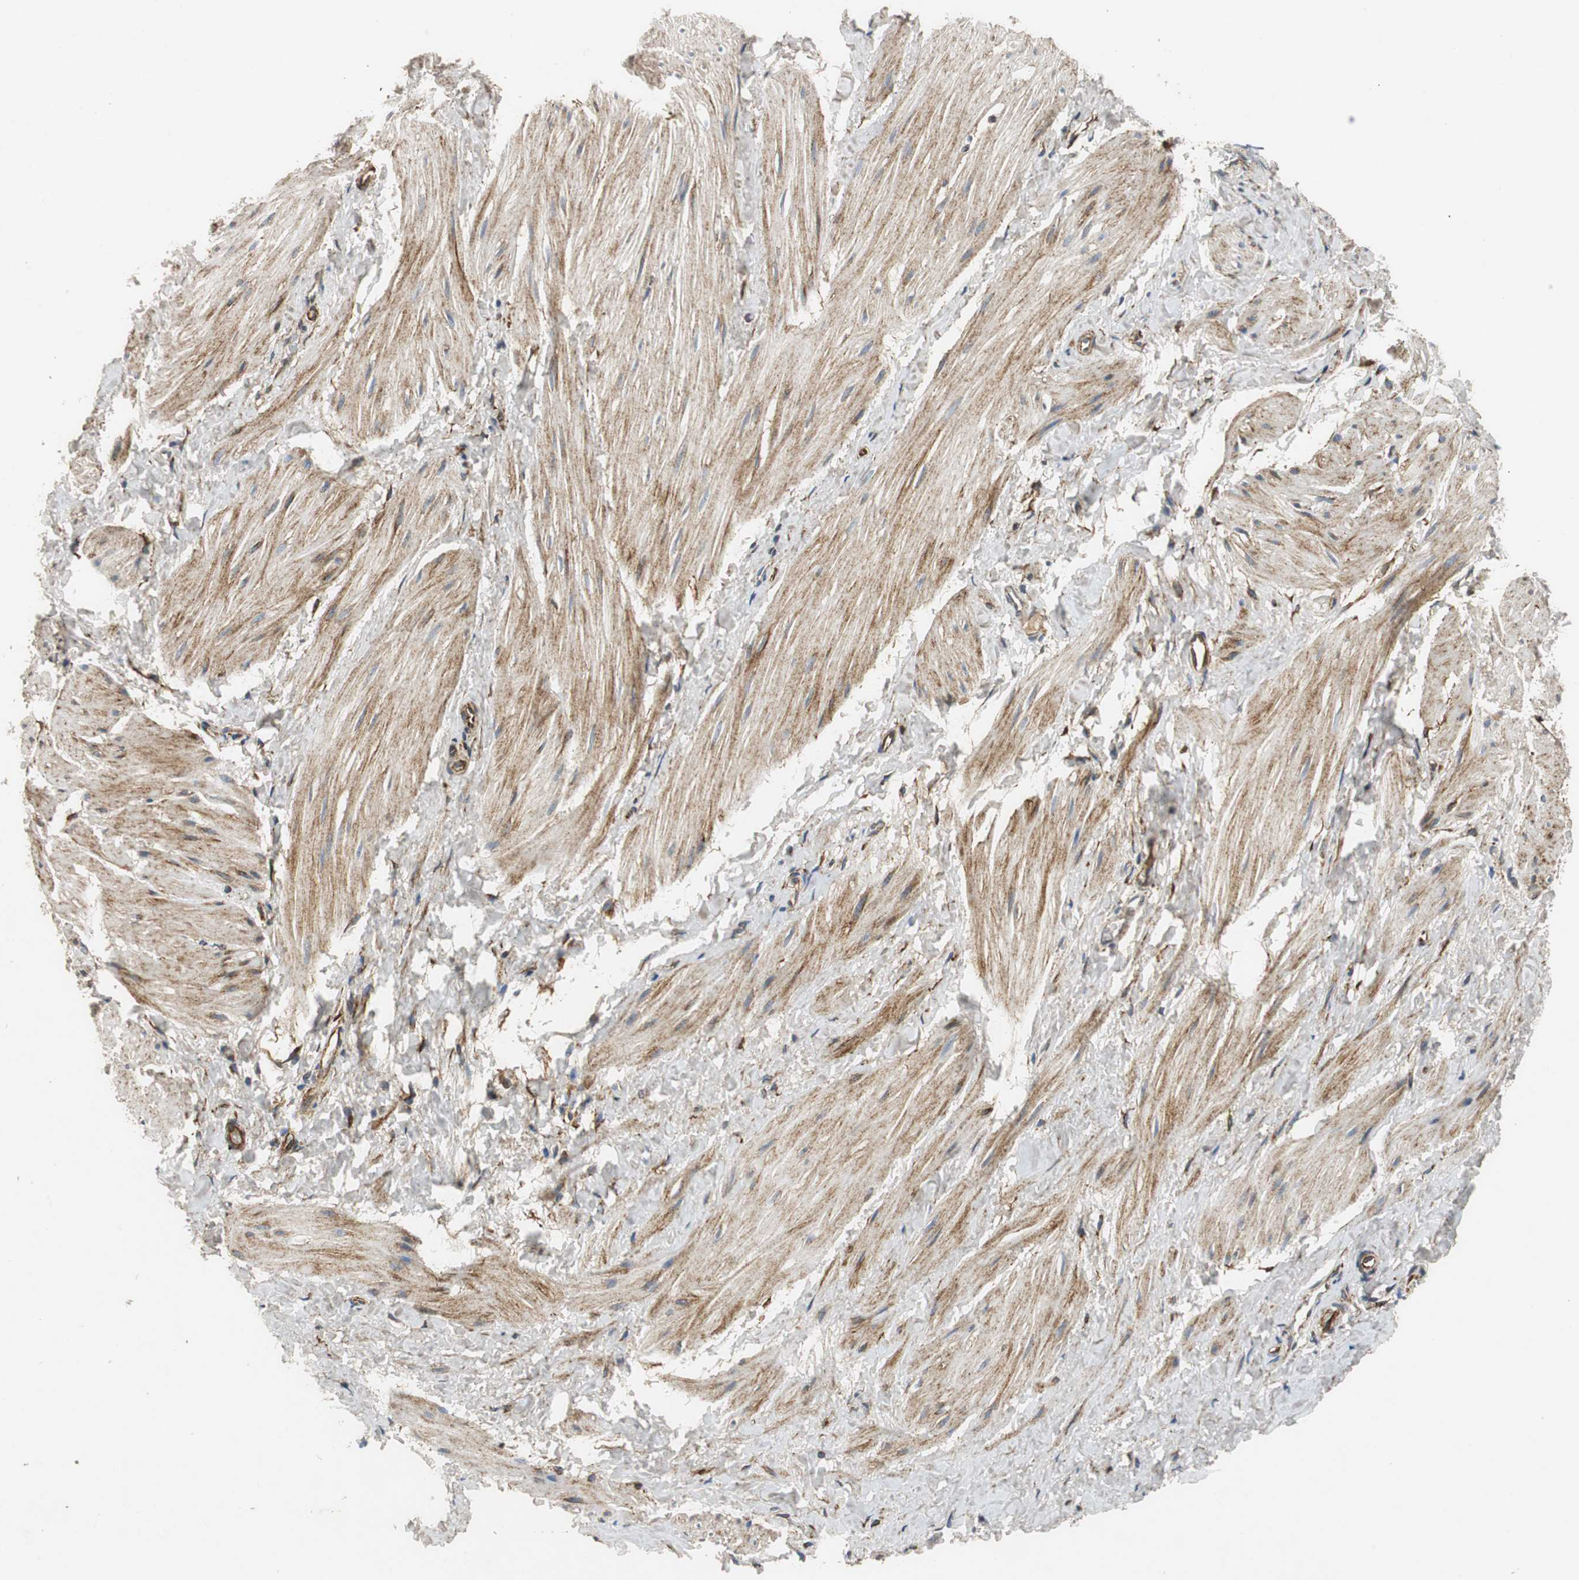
{"staining": {"intensity": "moderate", "quantity": ">75%", "location": "cytoplasmic/membranous"}, "tissue": "smooth muscle", "cell_type": "Smooth muscle cells", "image_type": "normal", "snomed": [{"axis": "morphology", "description": "Normal tissue, NOS"}, {"axis": "topography", "description": "Smooth muscle"}], "caption": "This is a photomicrograph of immunohistochemistry (IHC) staining of normal smooth muscle, which shows moderate expression in the cytoplasmic/membranous of smooth muscle cells.", "gene": "ISCU", "patient": {"sex": "male", "age": 16}}